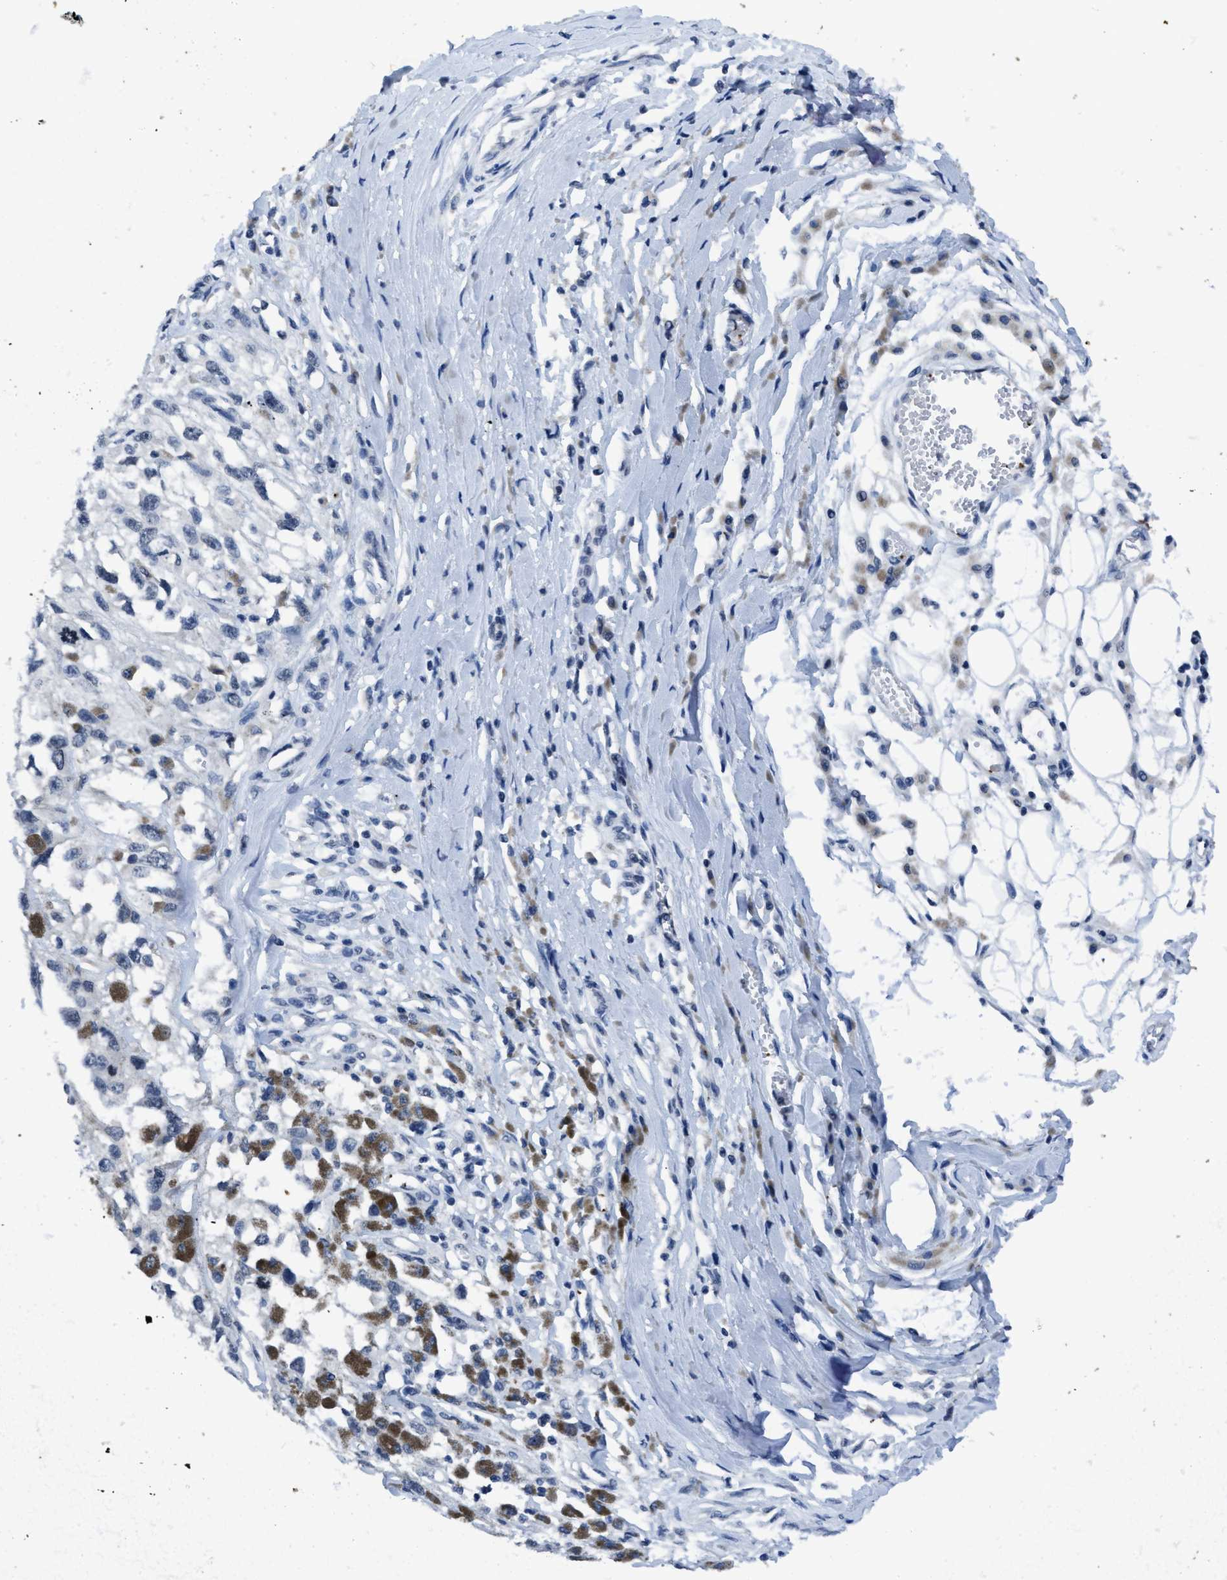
{"staining": {"intensity": "negative", "quantity": "none", "location": "none"}, "tissue": "melanoma", "cell_type": "Tumor cells", "image_type": "cancer", "snomed": [{"axis": "morphology", "description": "Malignant melanoma, Metastatic site"}, {"axis": "topography", "description": "Lymph node"}], "caption": "Histopathology image shows no protein staining in tumor cells of melanoma tissue.", "gene": "ITGA2B", "patient": {"sex": "male", "age": 59}}